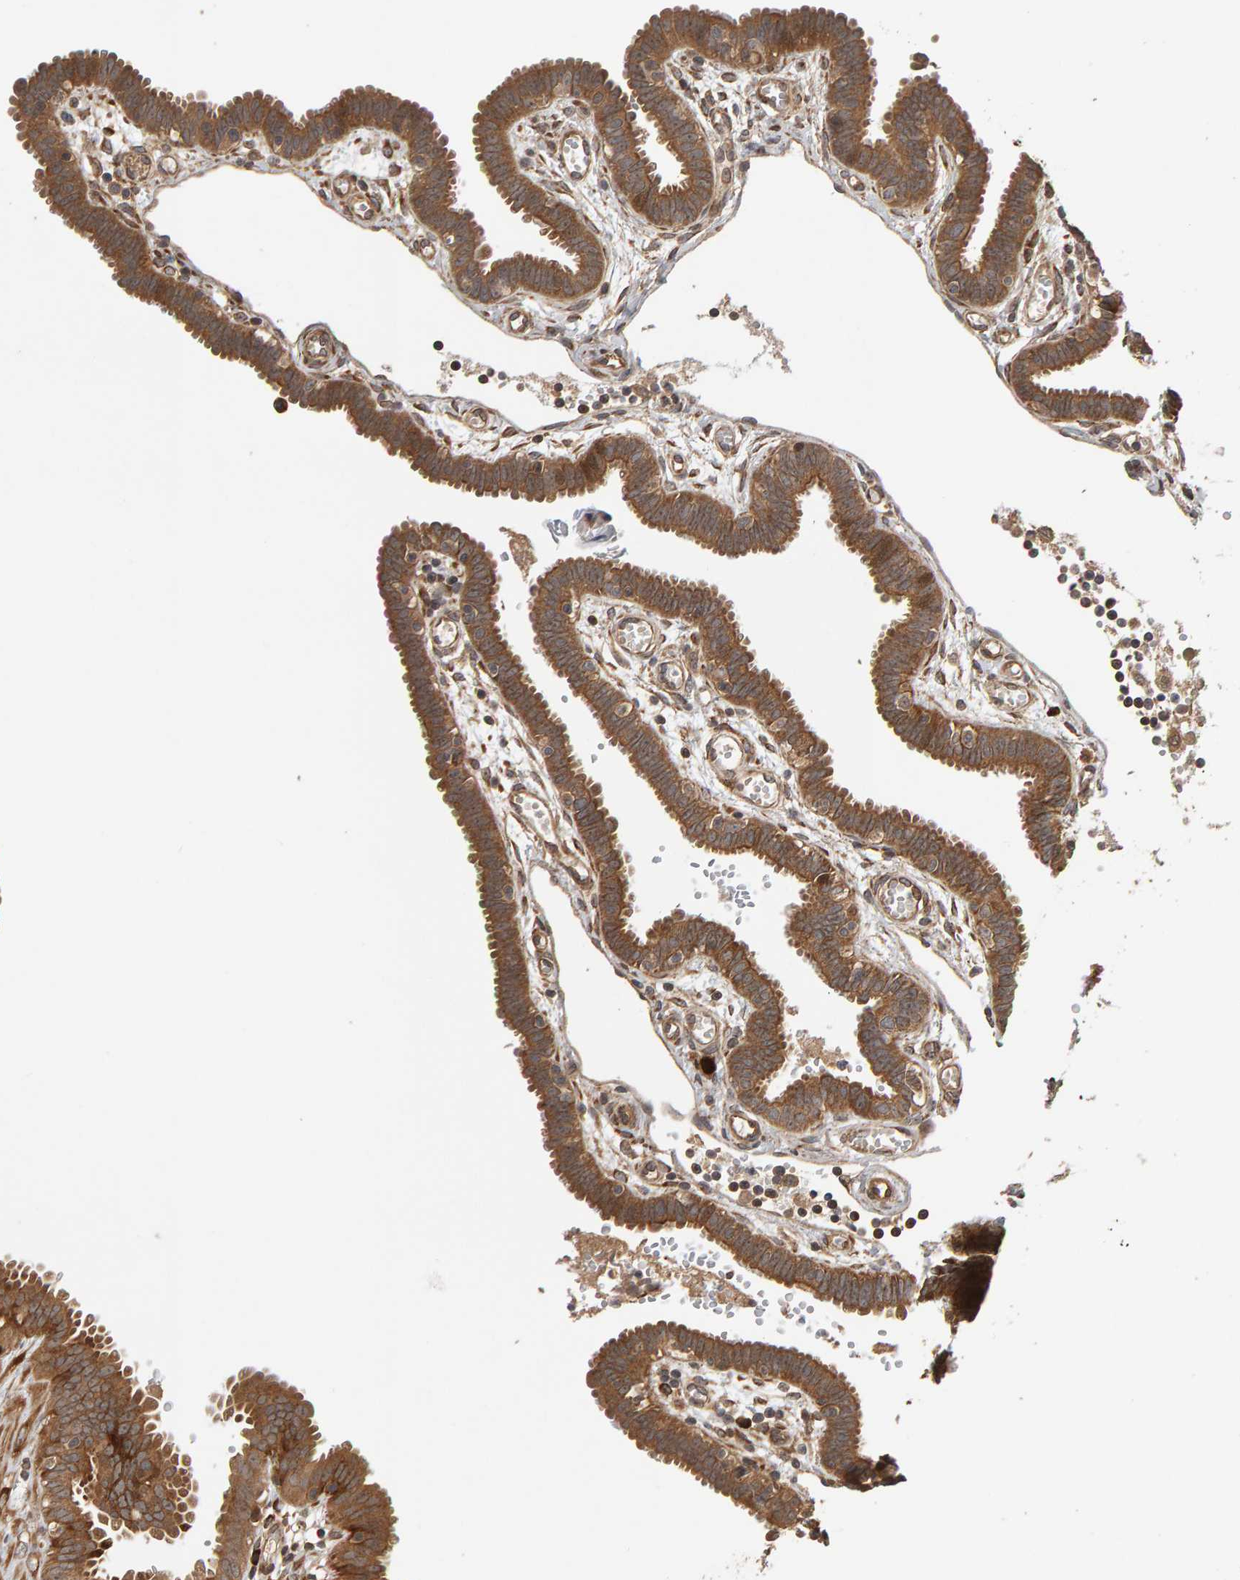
{"staining": {"intensity": "moderate", "quantity": ">75%", "location": "cytoplasmic/membranous"}, "tissue": "fallopian tube", "cell_type": "Glandular cells", "image_type": "normal", "snomed": [{"axis": "morphology", "description": "Normal tissue, NOS"}, {"axis": "topography", "description": "Fallopian tube"}, {"axis": "topography", "description": "Placenta"}], "caption": "About >75% of glandular cells in normal fallopian tube demonstrate moderate cytoplasmic/membranous protein staining as visualized by brown immunohistochemical staining.", "gene": "ZFAND1", "patient": {"sex": "female", "age": 32}}